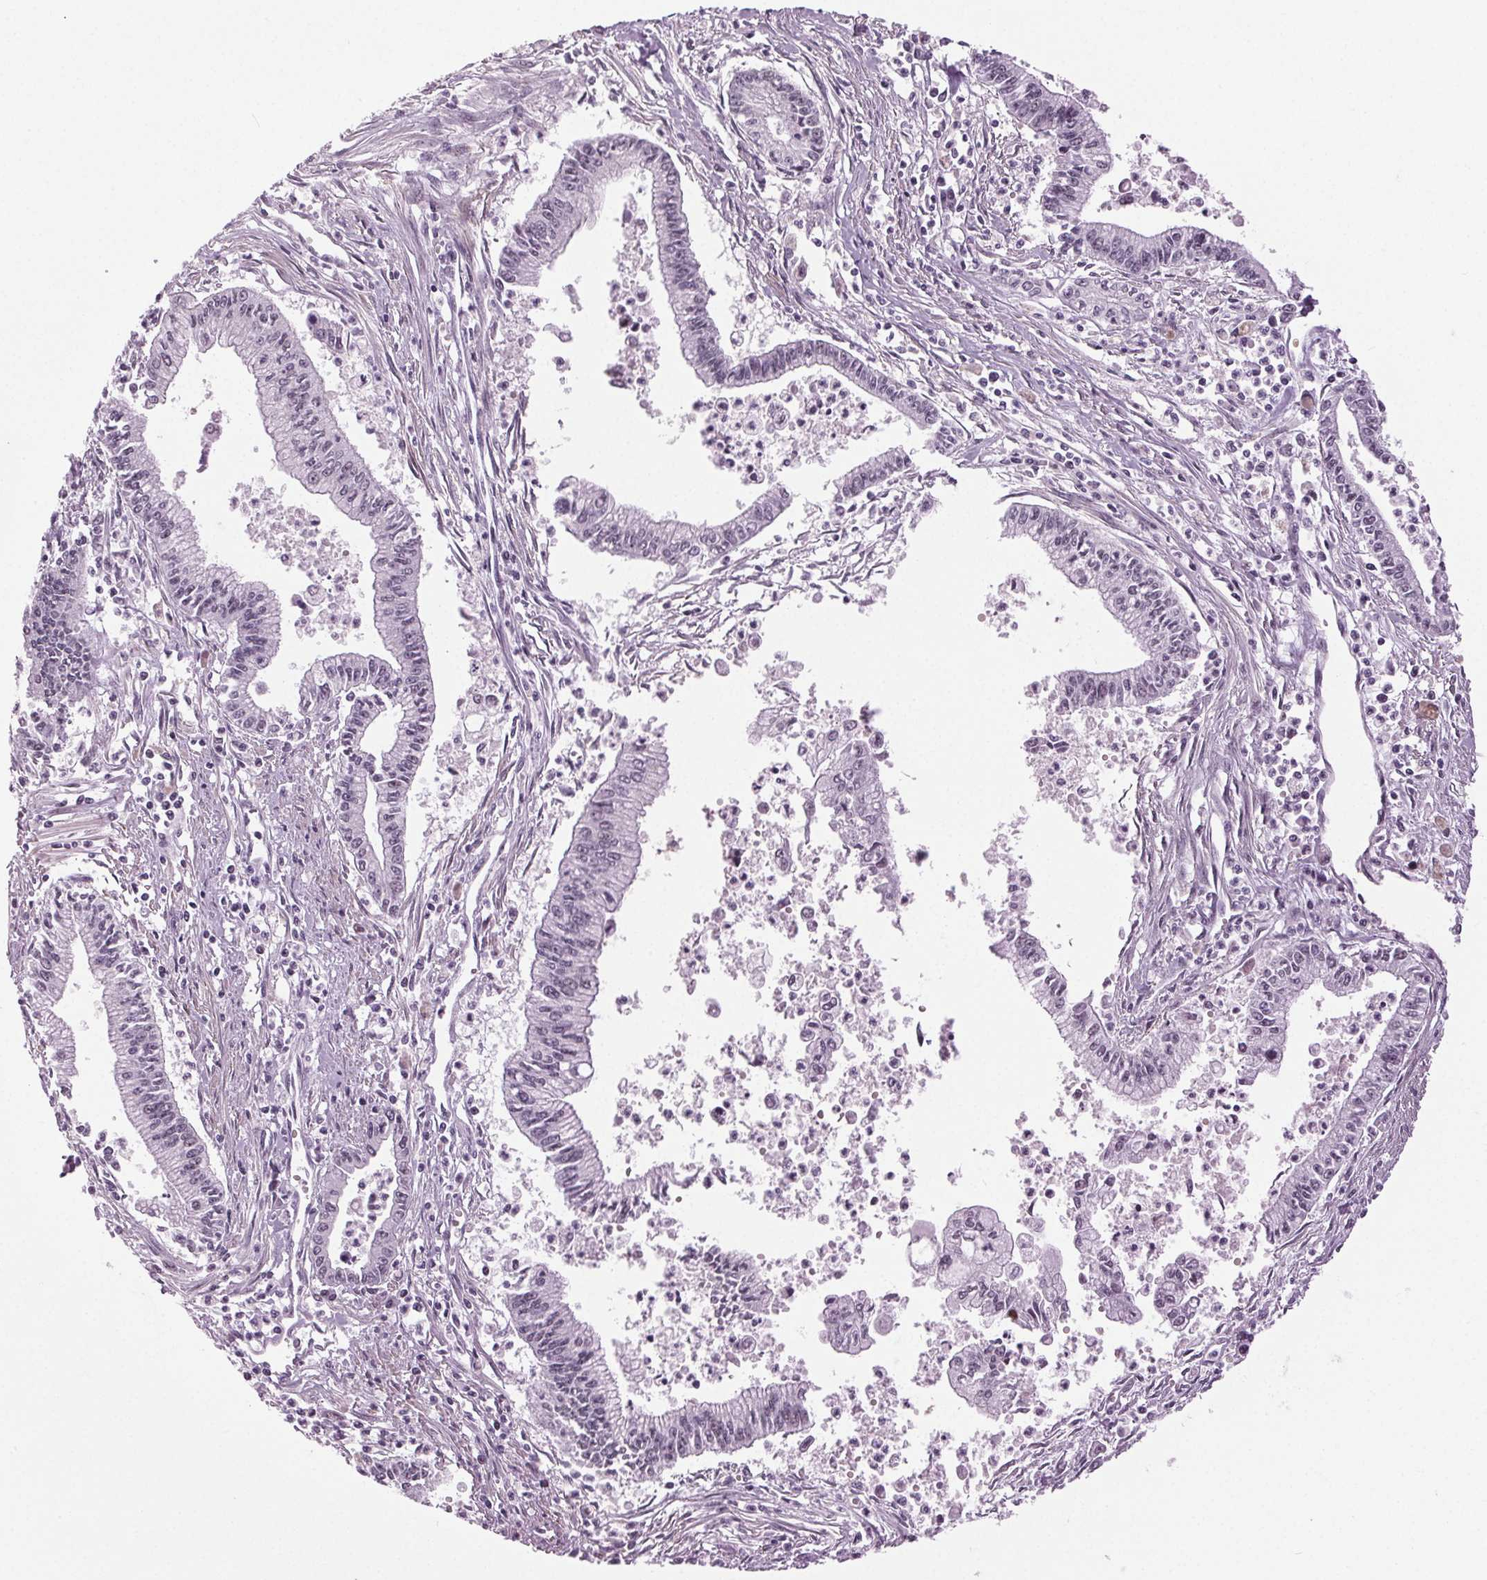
{"staining": {"intensity": "negative", "quantity": "none", "location": "none"}, "tissue": "pancreatic cancer", "cell_type": "Tumor cells", "image_type": "cancer", "snomed": [{"axis": "morphology", "description": "Adenocarcinoma, NOS"}, {"axis": "topography", "description": "Pancreas"}], "caption": "Protein analysis of pancreatic adenocarcinoma displays no significant staining in tumor cells.", "gene": "DNAH12", "patient": {"sex": "female", "age": 65}}